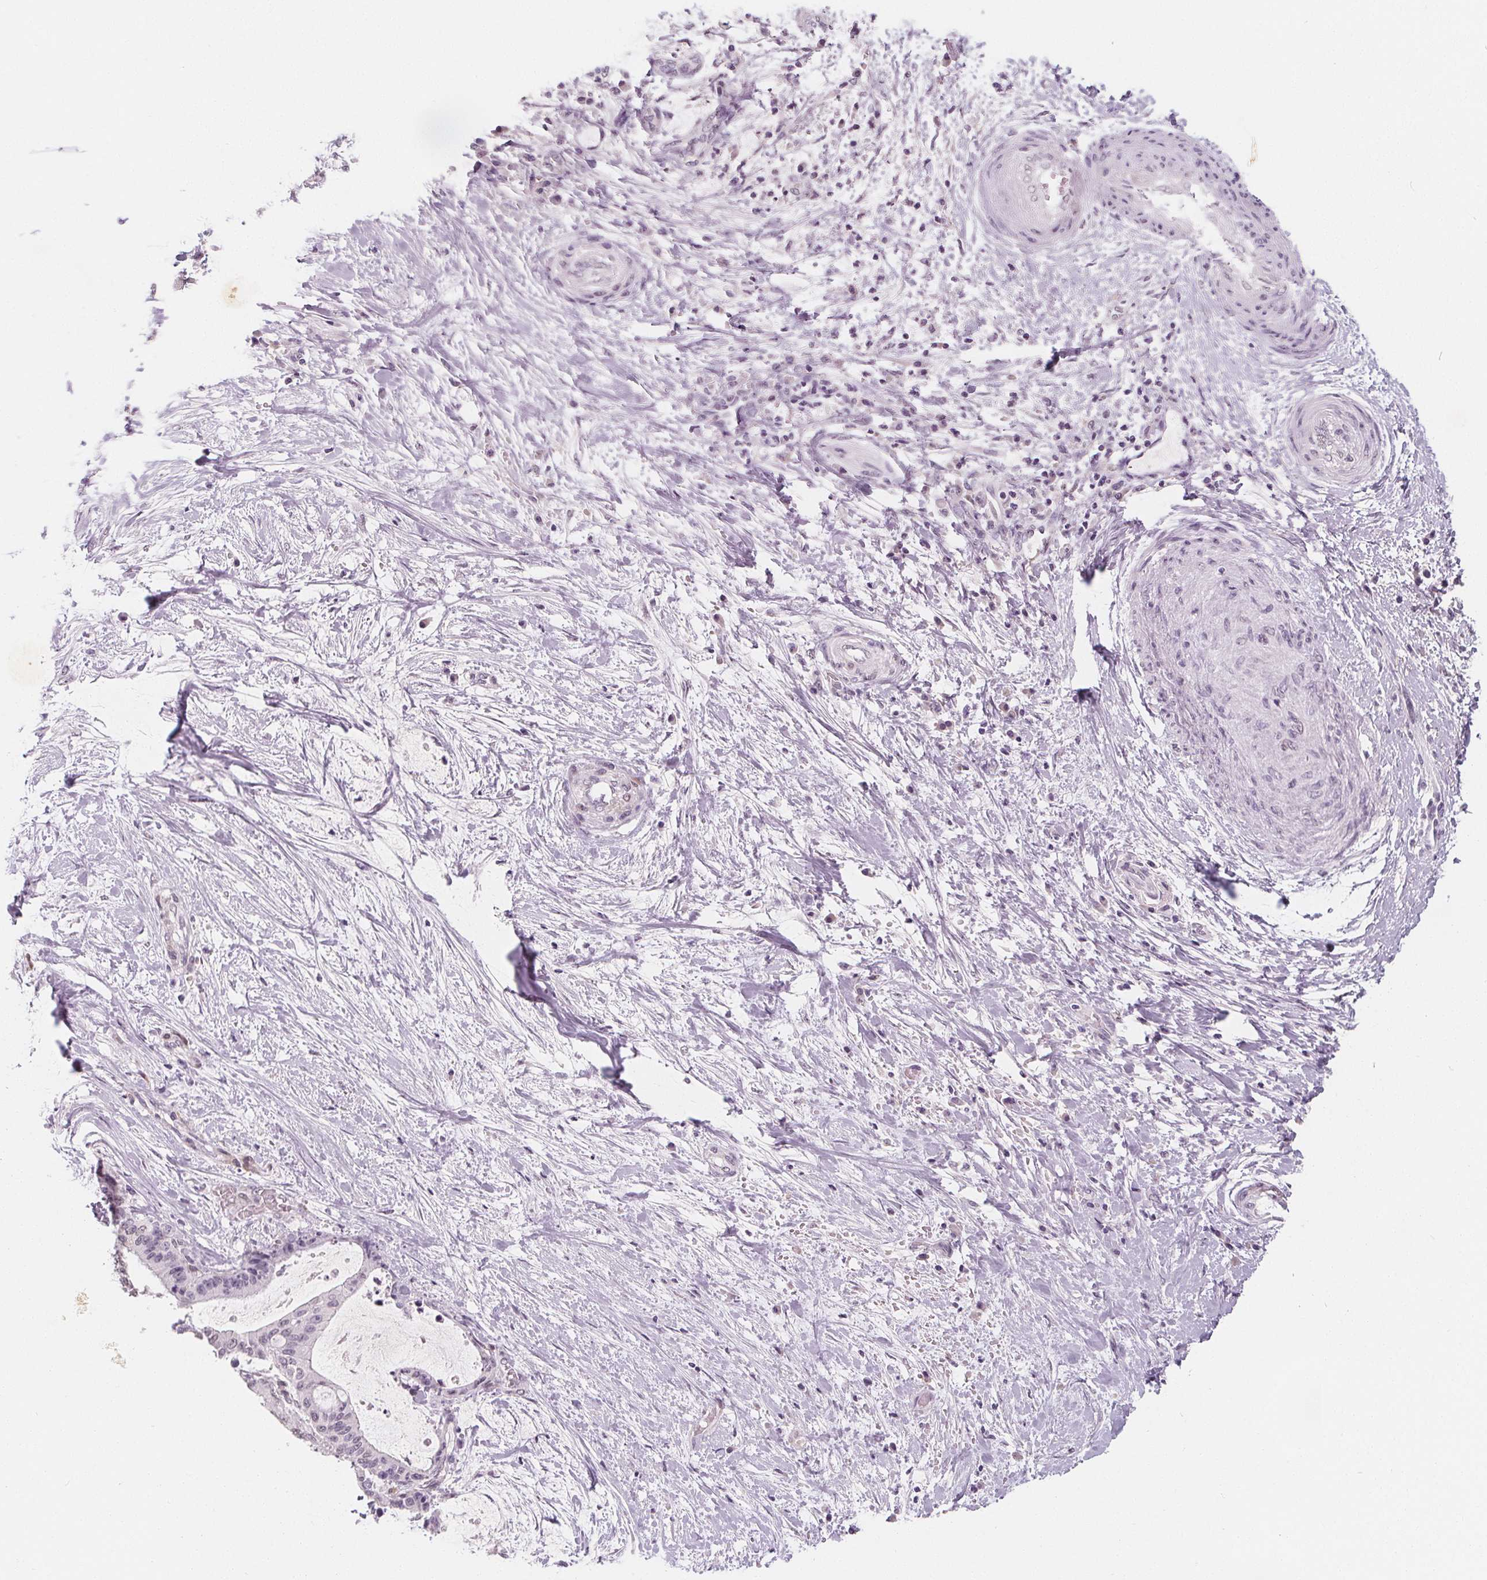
{"staining": {"intensity": "negative", "quantity": "none", "location": "none"}, "tissue": "liver cancer", "cell_type": "Tumor cells", "image_type": "cancer", "snomed": [{"axis": "morphology", "description": "Cholangiocarcinoma"}, {"axis": "topography", "description": "Liver"}], "caption": "IHC of liver cancer shows no staining in tumor cells. (IHC, brightfield microscopy, high magnification).", "gene": "DBX2", "patient": {"sex": "female", "age": 73}}